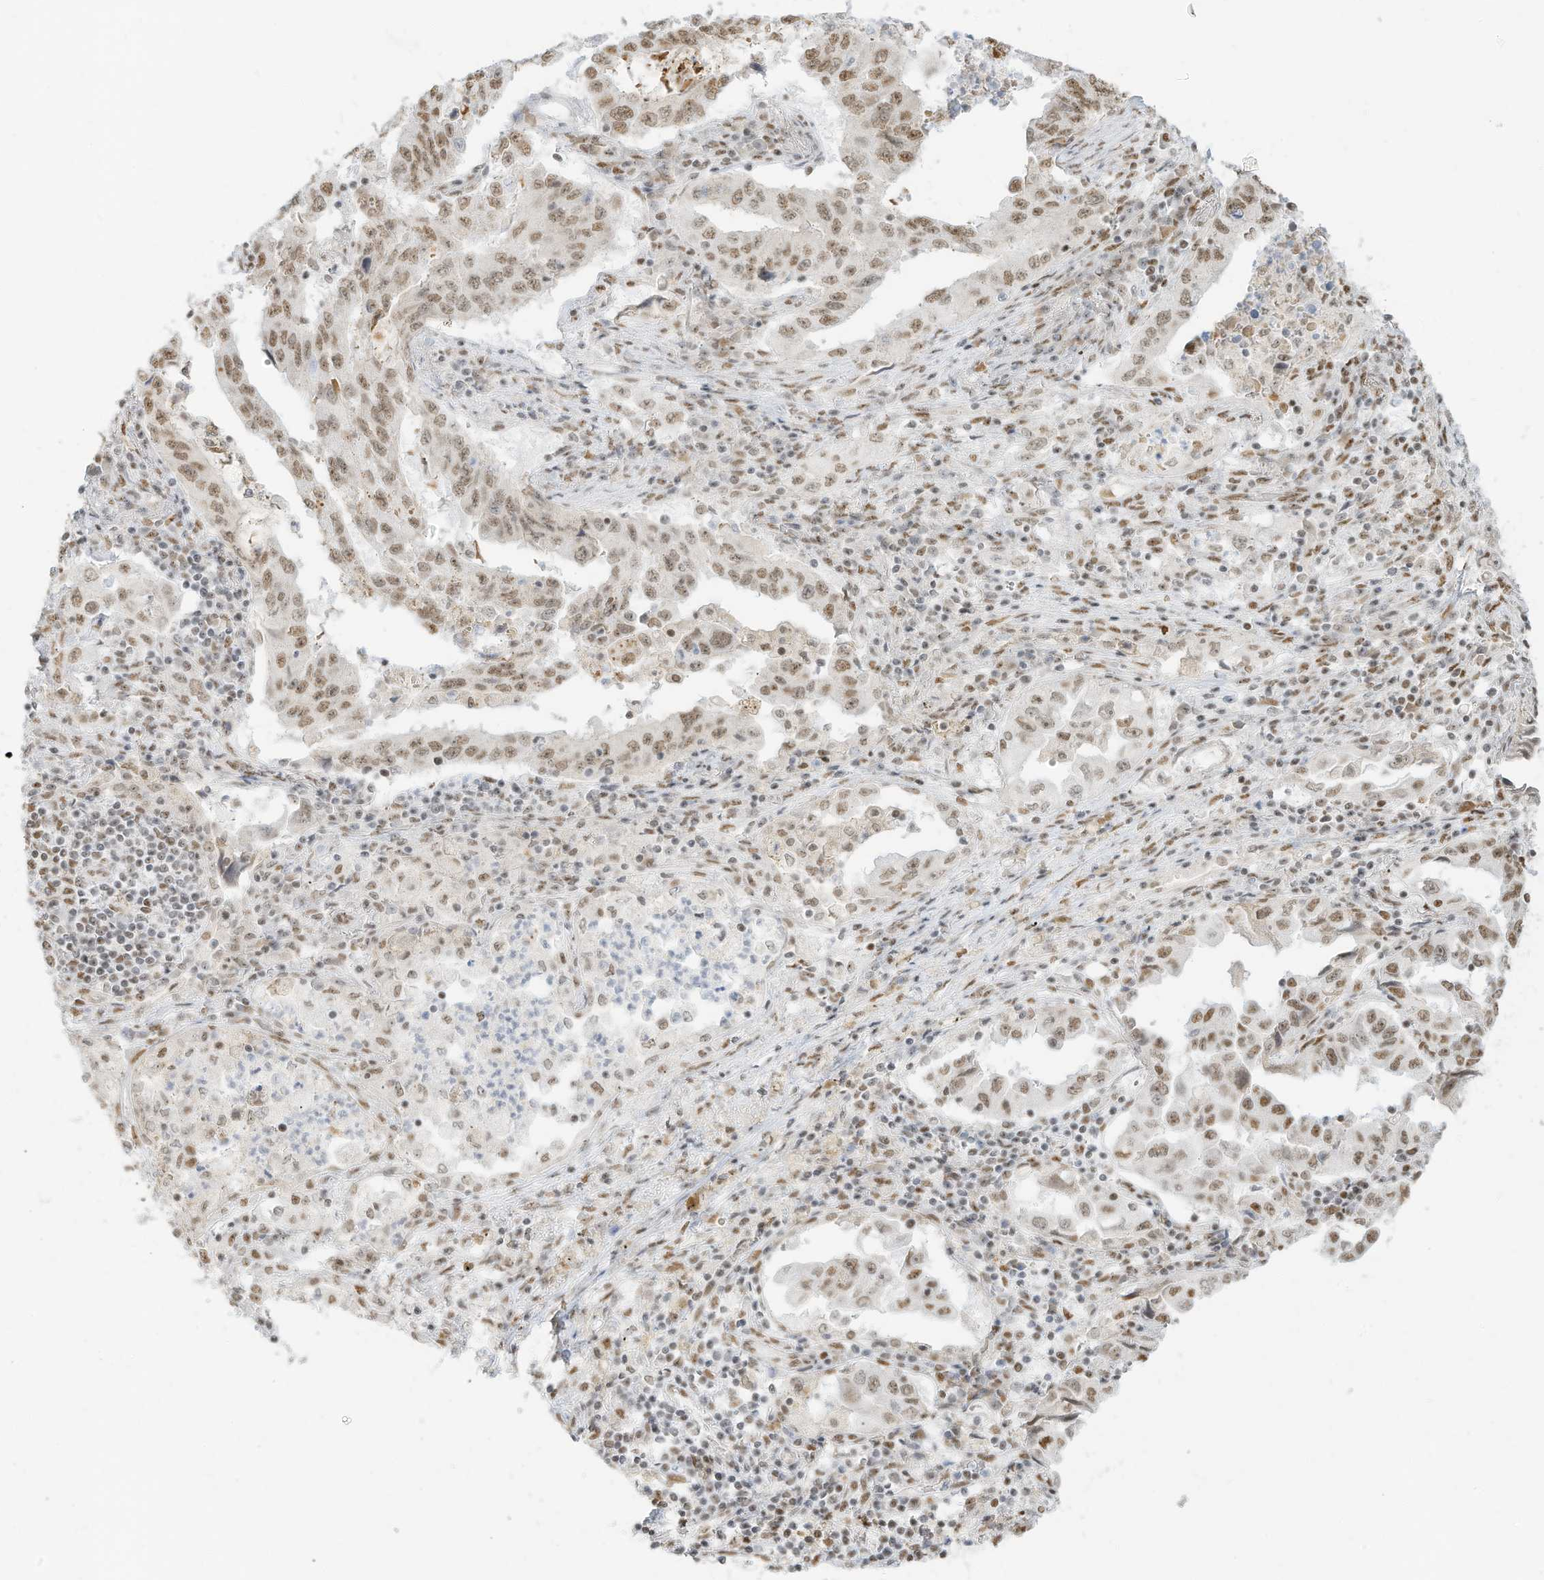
{"staining": {"intensity": "moderate", "quantity": ">75%", "location": "nuclear"}, "tissue": "lung cancer", "cell_type": "Tumor cells", "image_type": "cancer", "snomed": [{"axis": "morphology", "description": "Adenocarcinoma, NOS"}, {"axis": "topography", "description": "Lung"}], "caption": "Lung cancer stained with a protein marker shows moderate staining in tumor cells.", "gene": "NHSL1", "patient": {"sex": "female", "age": 51}}